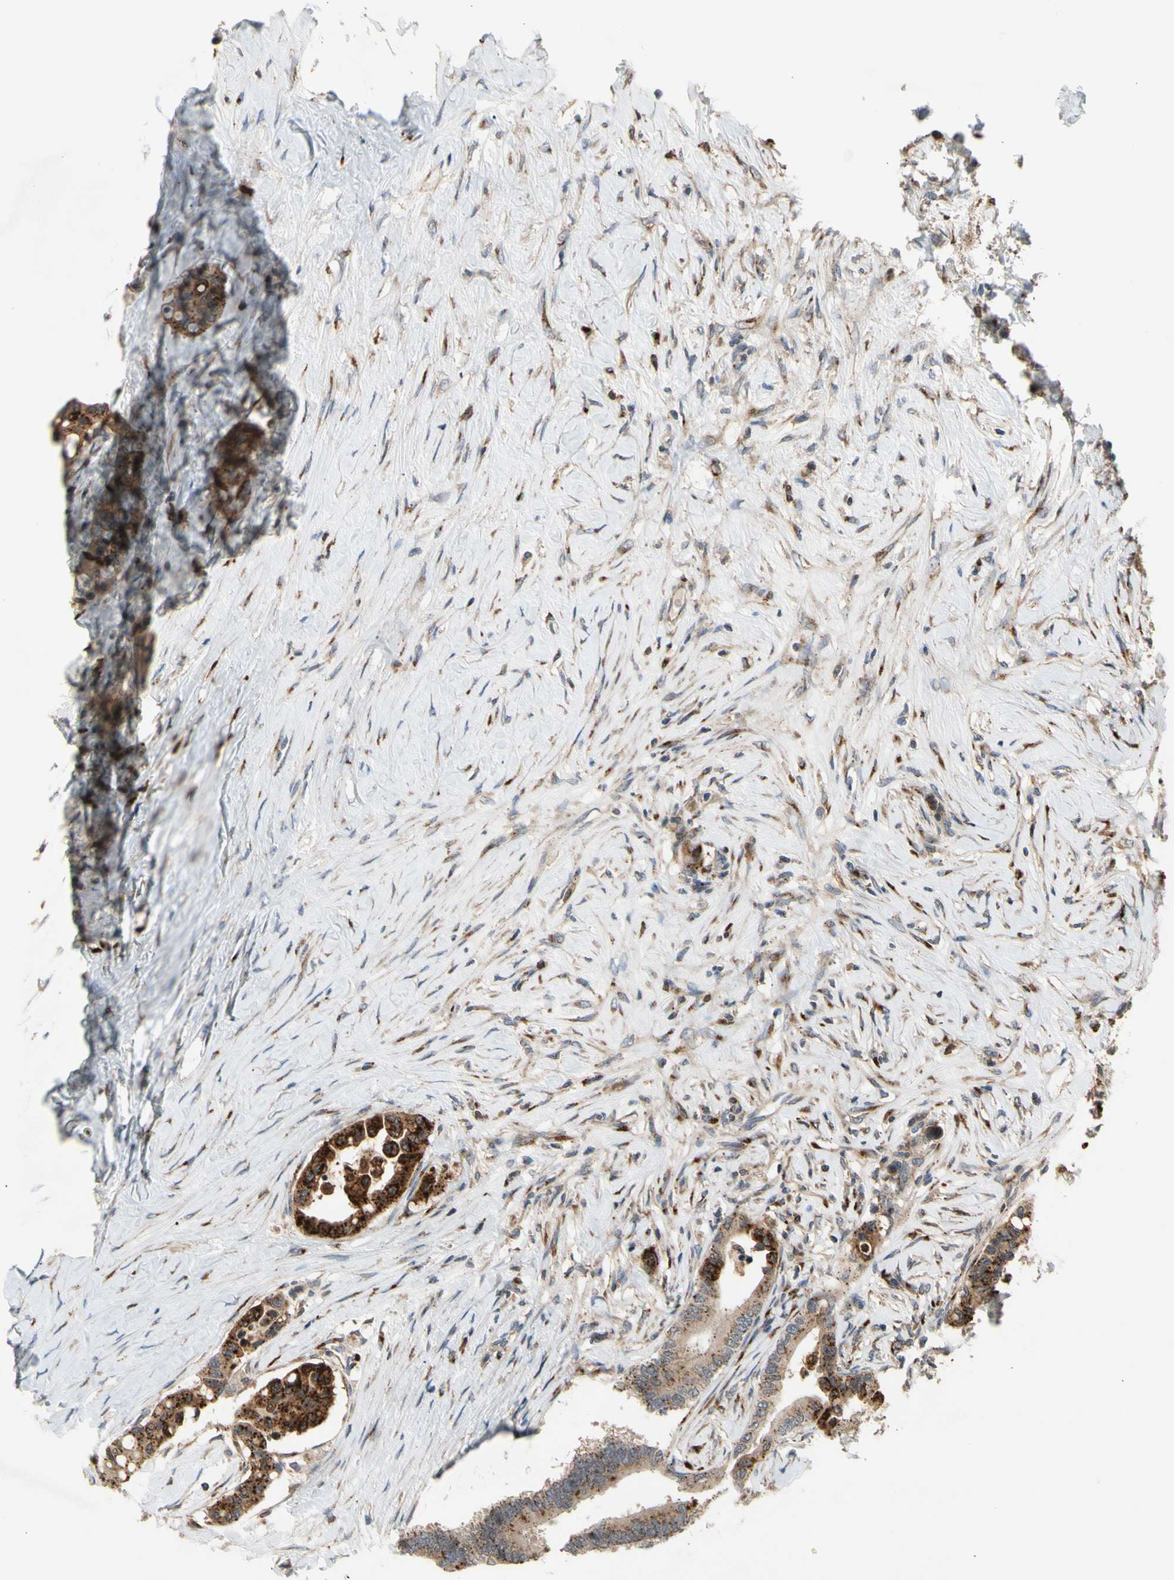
{"staining": {"intensity": "strong", "quantity": ">75%", "location": "cytoplasmic/membranous"}, "tissue": "colorectal cancer", "cell_type": "Tumor cells", "image_type": "cancer", "snomed": [{"axis": "morphology", "description": "Normal tissue, NOS"}, {"axis": "morphology", "description": "Adenocarcinoma, NOS"}, {"axis": "topography", "description": "Colon"}], "caption": "Colorectal cancer tissue reveals strong cytoplasmic/membranous expression in about >75% of tumor cells", "gene": "GALNT5", "patient": {"sex": "male", "age": 82}}